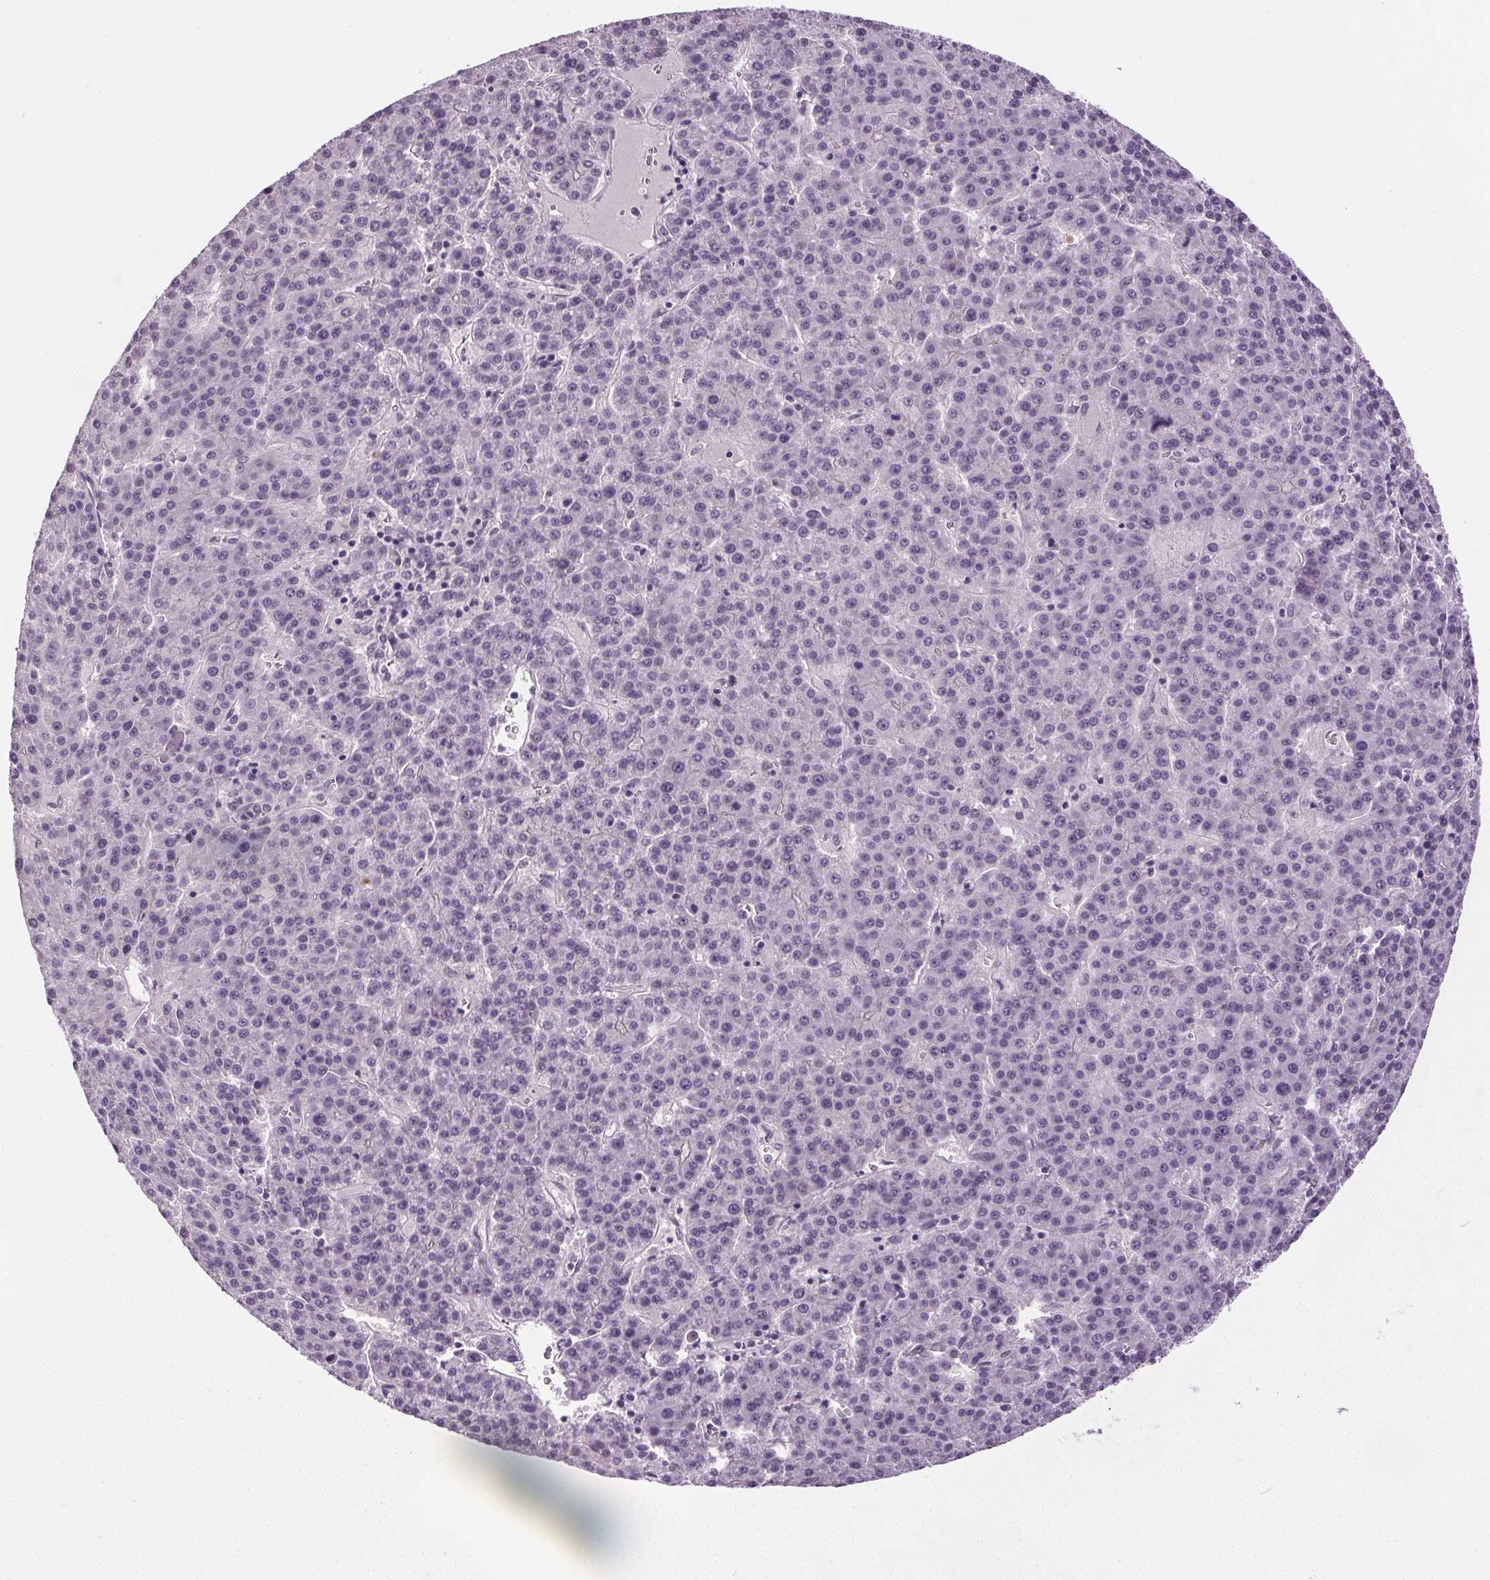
{"staining": {"intensity": "negative", "quantity": "none", "location": "none"}, "tissue": "liver cancer", "cell_type": "Tumor cells", "image_type": "cancer", "snomed": [{"axis": "morphology", "description": "Carcinoma, Hepatocellular, NOS"}, {"axis": "topography", "description": "Liver"}], "caption": "Immunohistochemistry (IHC) micrograph of human liver hepatocellular carcinoma stained for a protein (brown), which shows no staining in tumor cells.", "gene": "SLC2A9", "patient": {"sex": "female", "age": 58}}